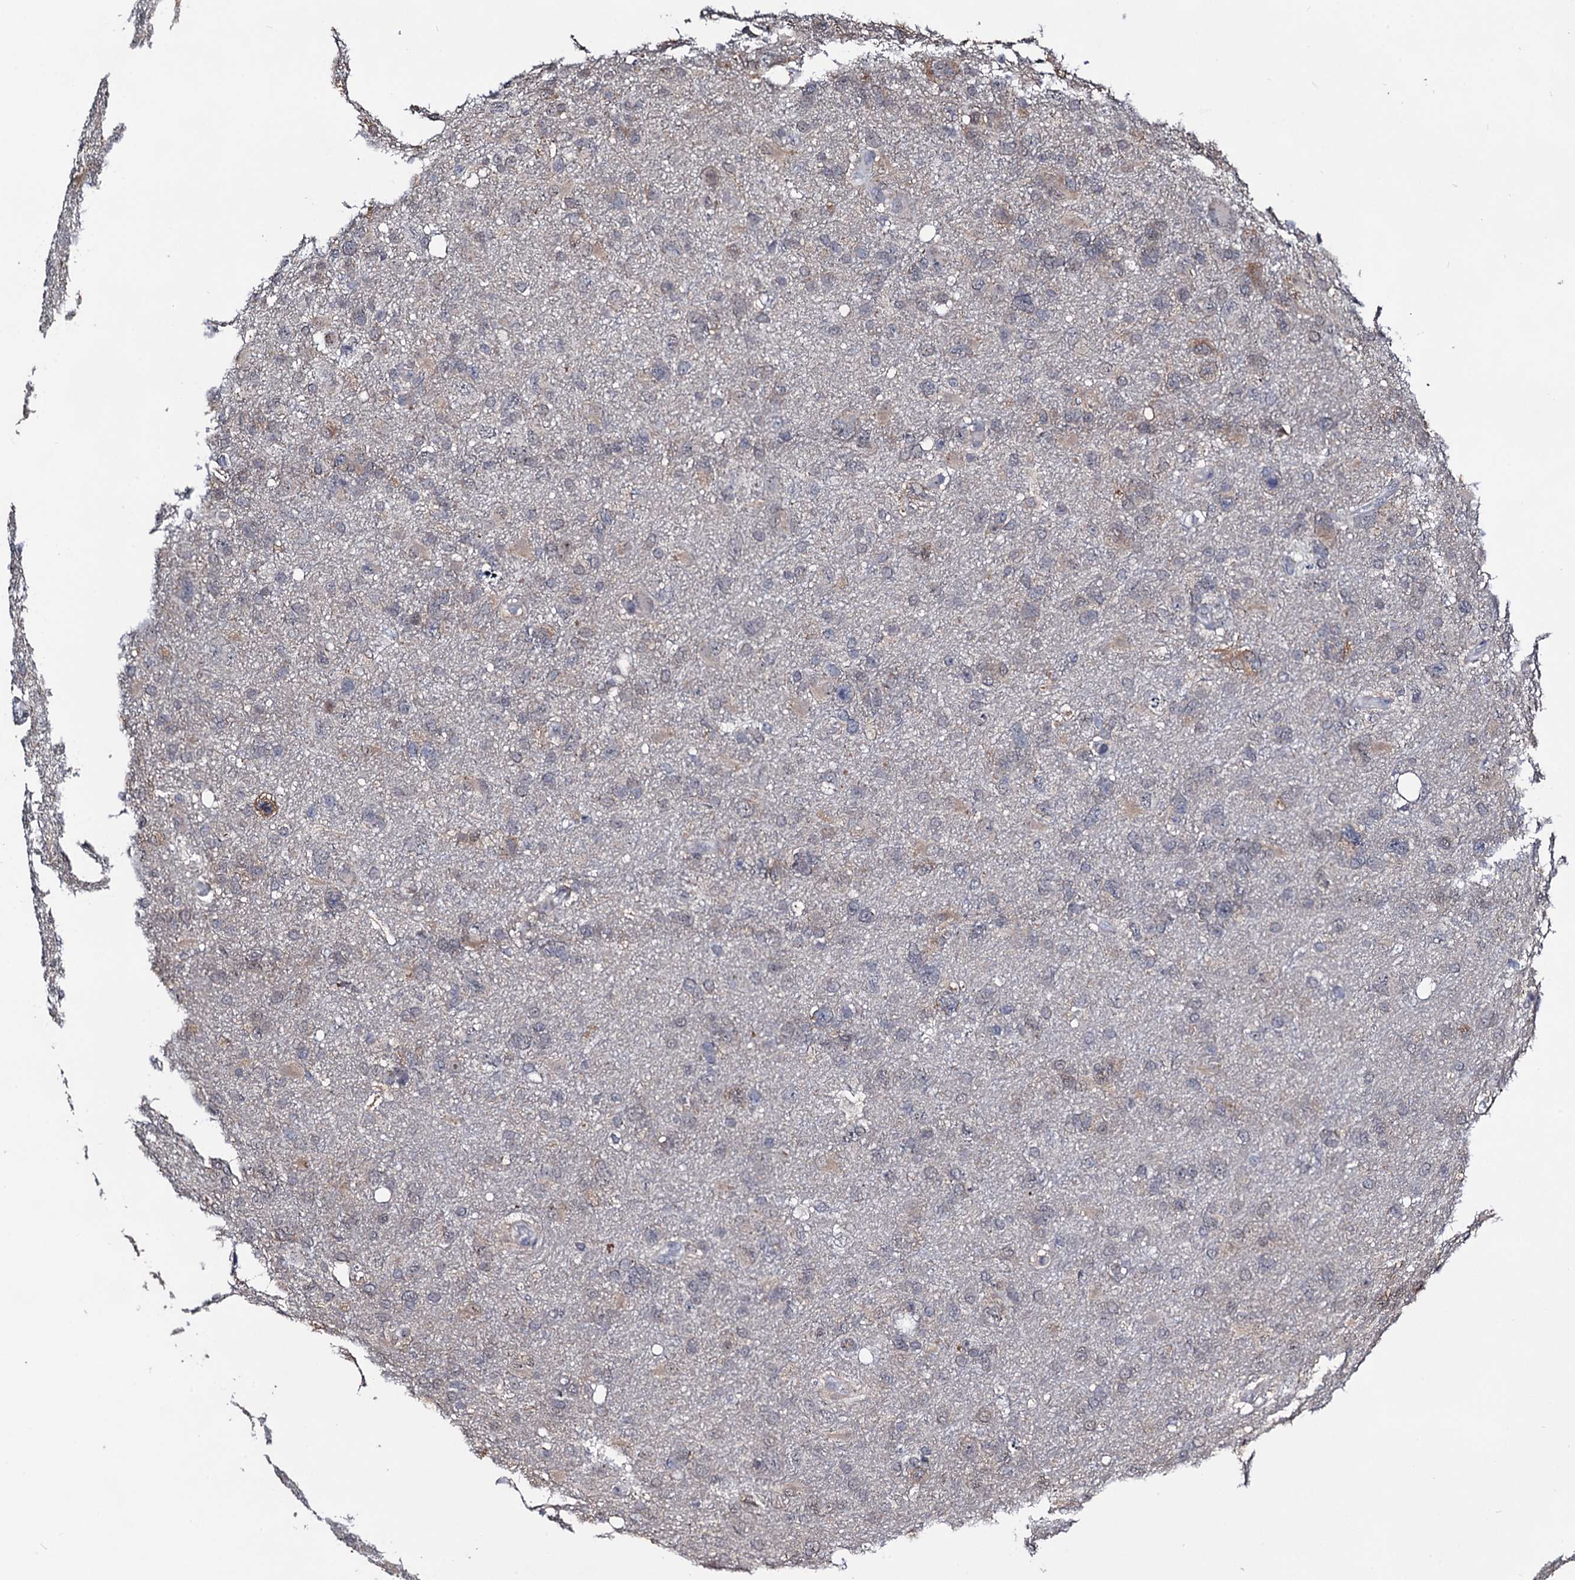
{"staining": {"intensity": "negative", "quantity": "none", "location": "none"}, "tissue": "glioma", "cell_type": "Tumor cells", "image_type": "cancer", "snomed": [{"axis": "morphology", "description": "Glioma, malignant, High grade"}, {"axis": "topography", "description": "Brain"}], "caption": "Immunohistochemical staining of human malignant glioma (high-grade) demonstrates no significant expression in tumor cells. Nuclei are stained in blue.", "gene": "FAM222A", "patient": {"sex": "male", "age": 61}}